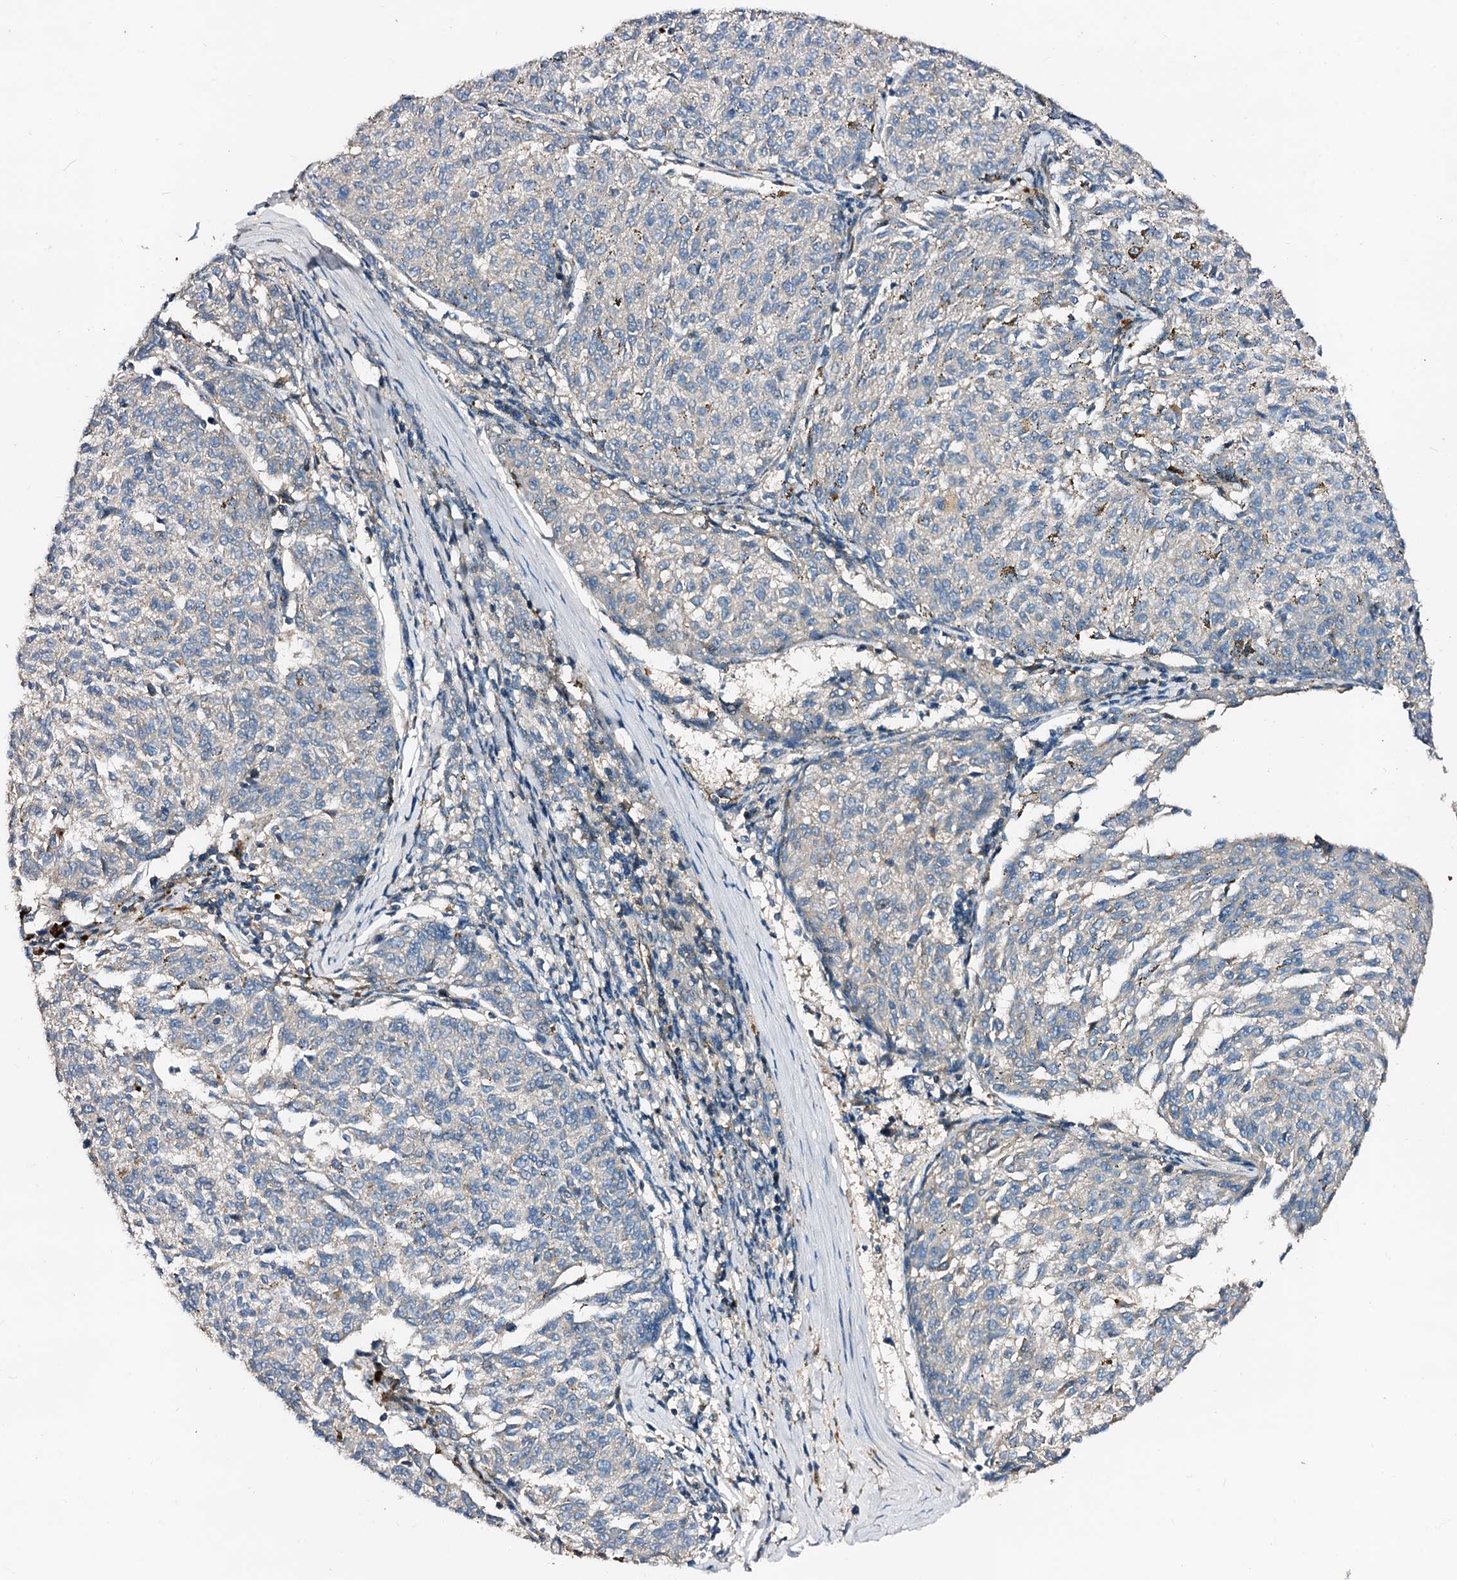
{"staining": {"intensity": "negative", "quantity": "none", "location": "none"}, "tissue": "melanoma", "cell_type": "Tumor cells", "image_type": "cancer", "snomed": [{"axis": "morphology", "description": "Malignant melanoma, NOS"}, {"axis": "topography", "description": "Skin"}], "caption": "The IHC histopathology image has no significant staining in tumor cells of melanoma tissue.", "gene": "FIBIN", "patient": {"sex": "female", "age": 72}}